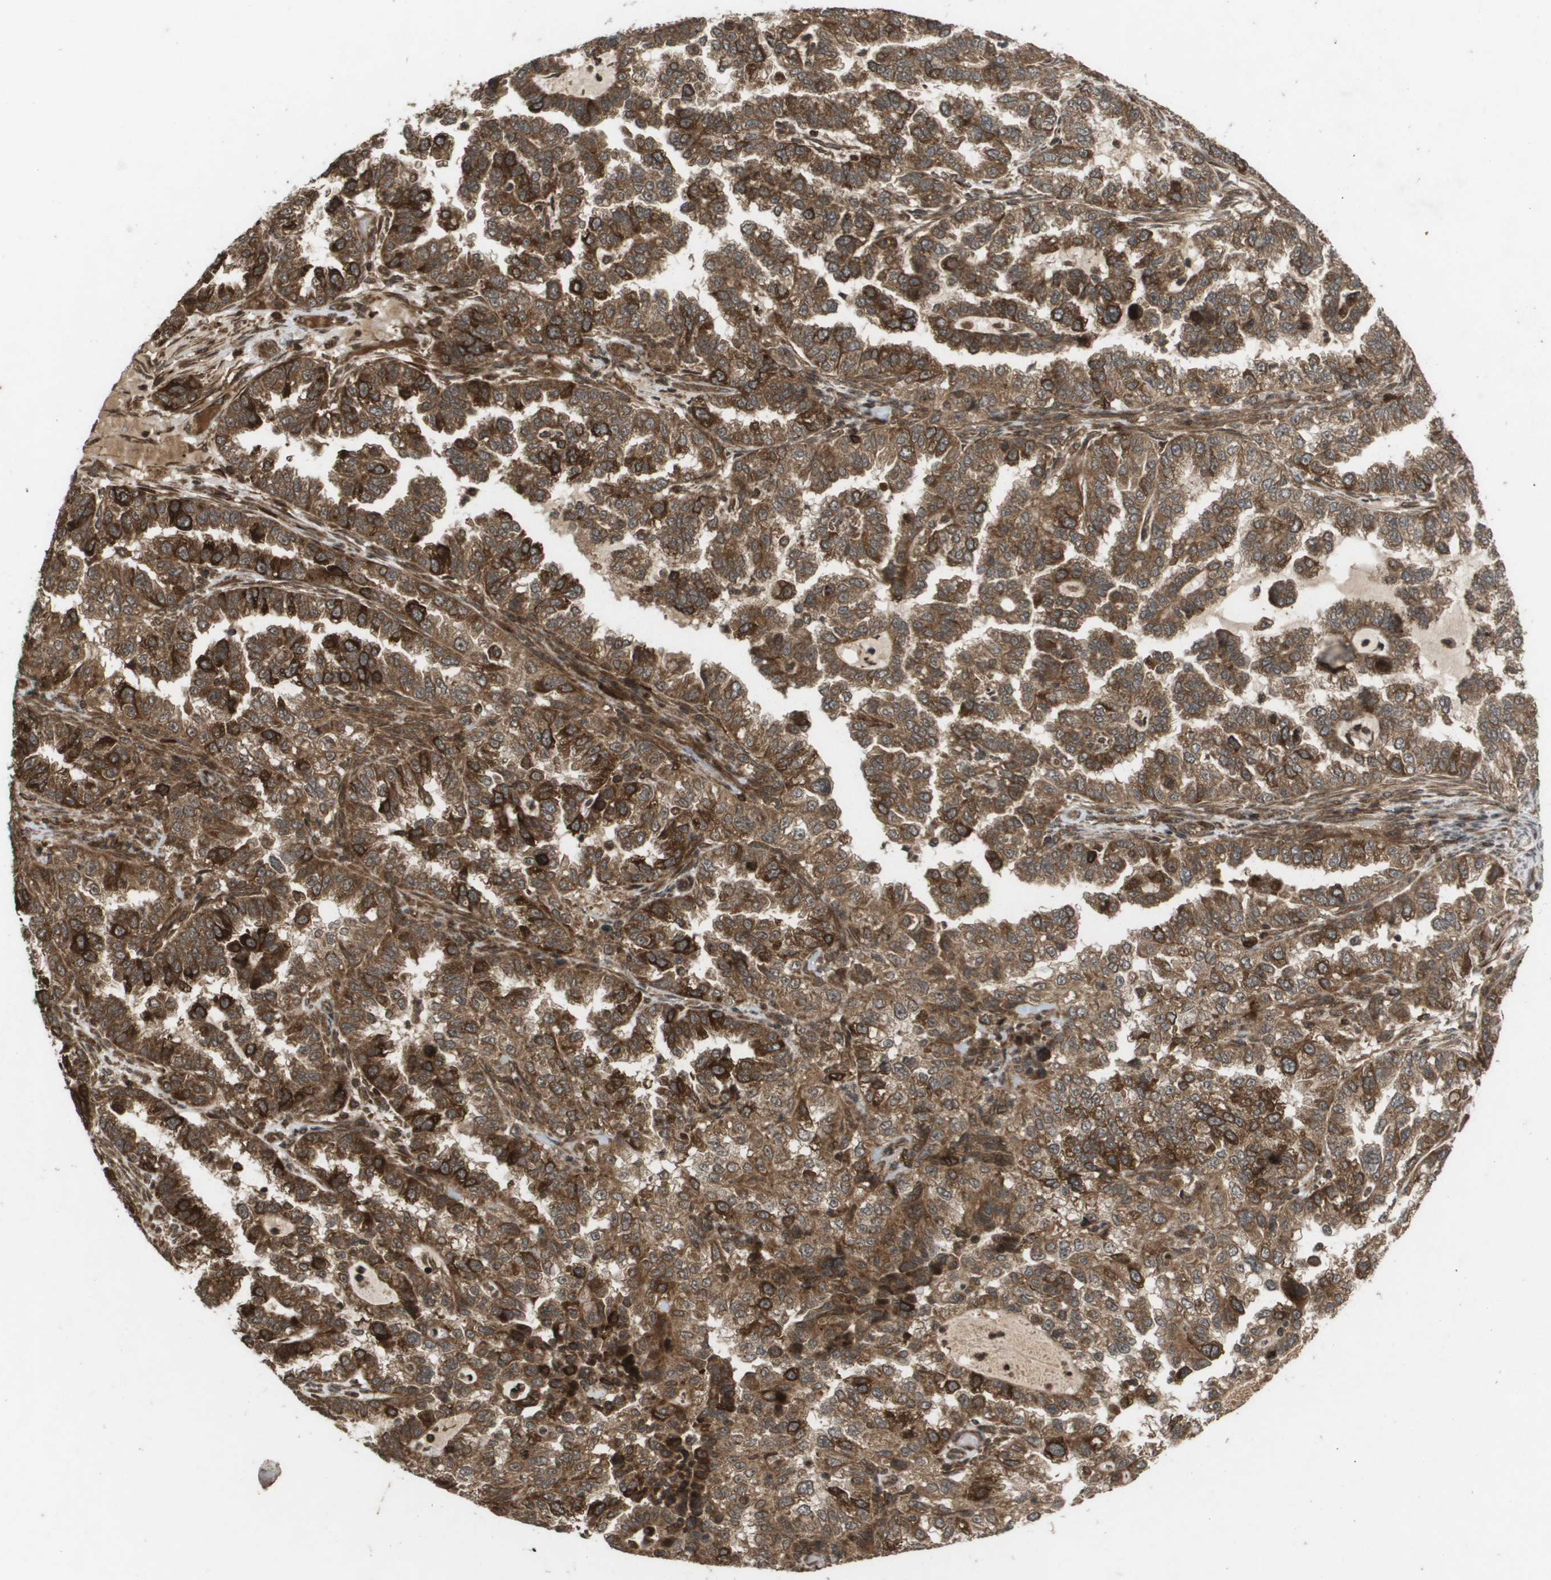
{"staining": {"intensity": "strong", "quantity": ">75%", "location": "cytoplasmic/membranous"}, "tissue": "endometrial cancer", "cell_type": "Tumor cells", "image_type": "cancer", "snomed": [{"axis": "morphology", "description": "Adenocarcinoma, NOS"}, {"axis": "topography", "description": "Endometrium"}], "caption": "Endometrial cancer stained with a brown dye displays strong cytoplasmic/membranous positive positivity in about >75% of tumor cells.", "gene": "KIF11", "patient": {"sex": "female", "age": 85}}